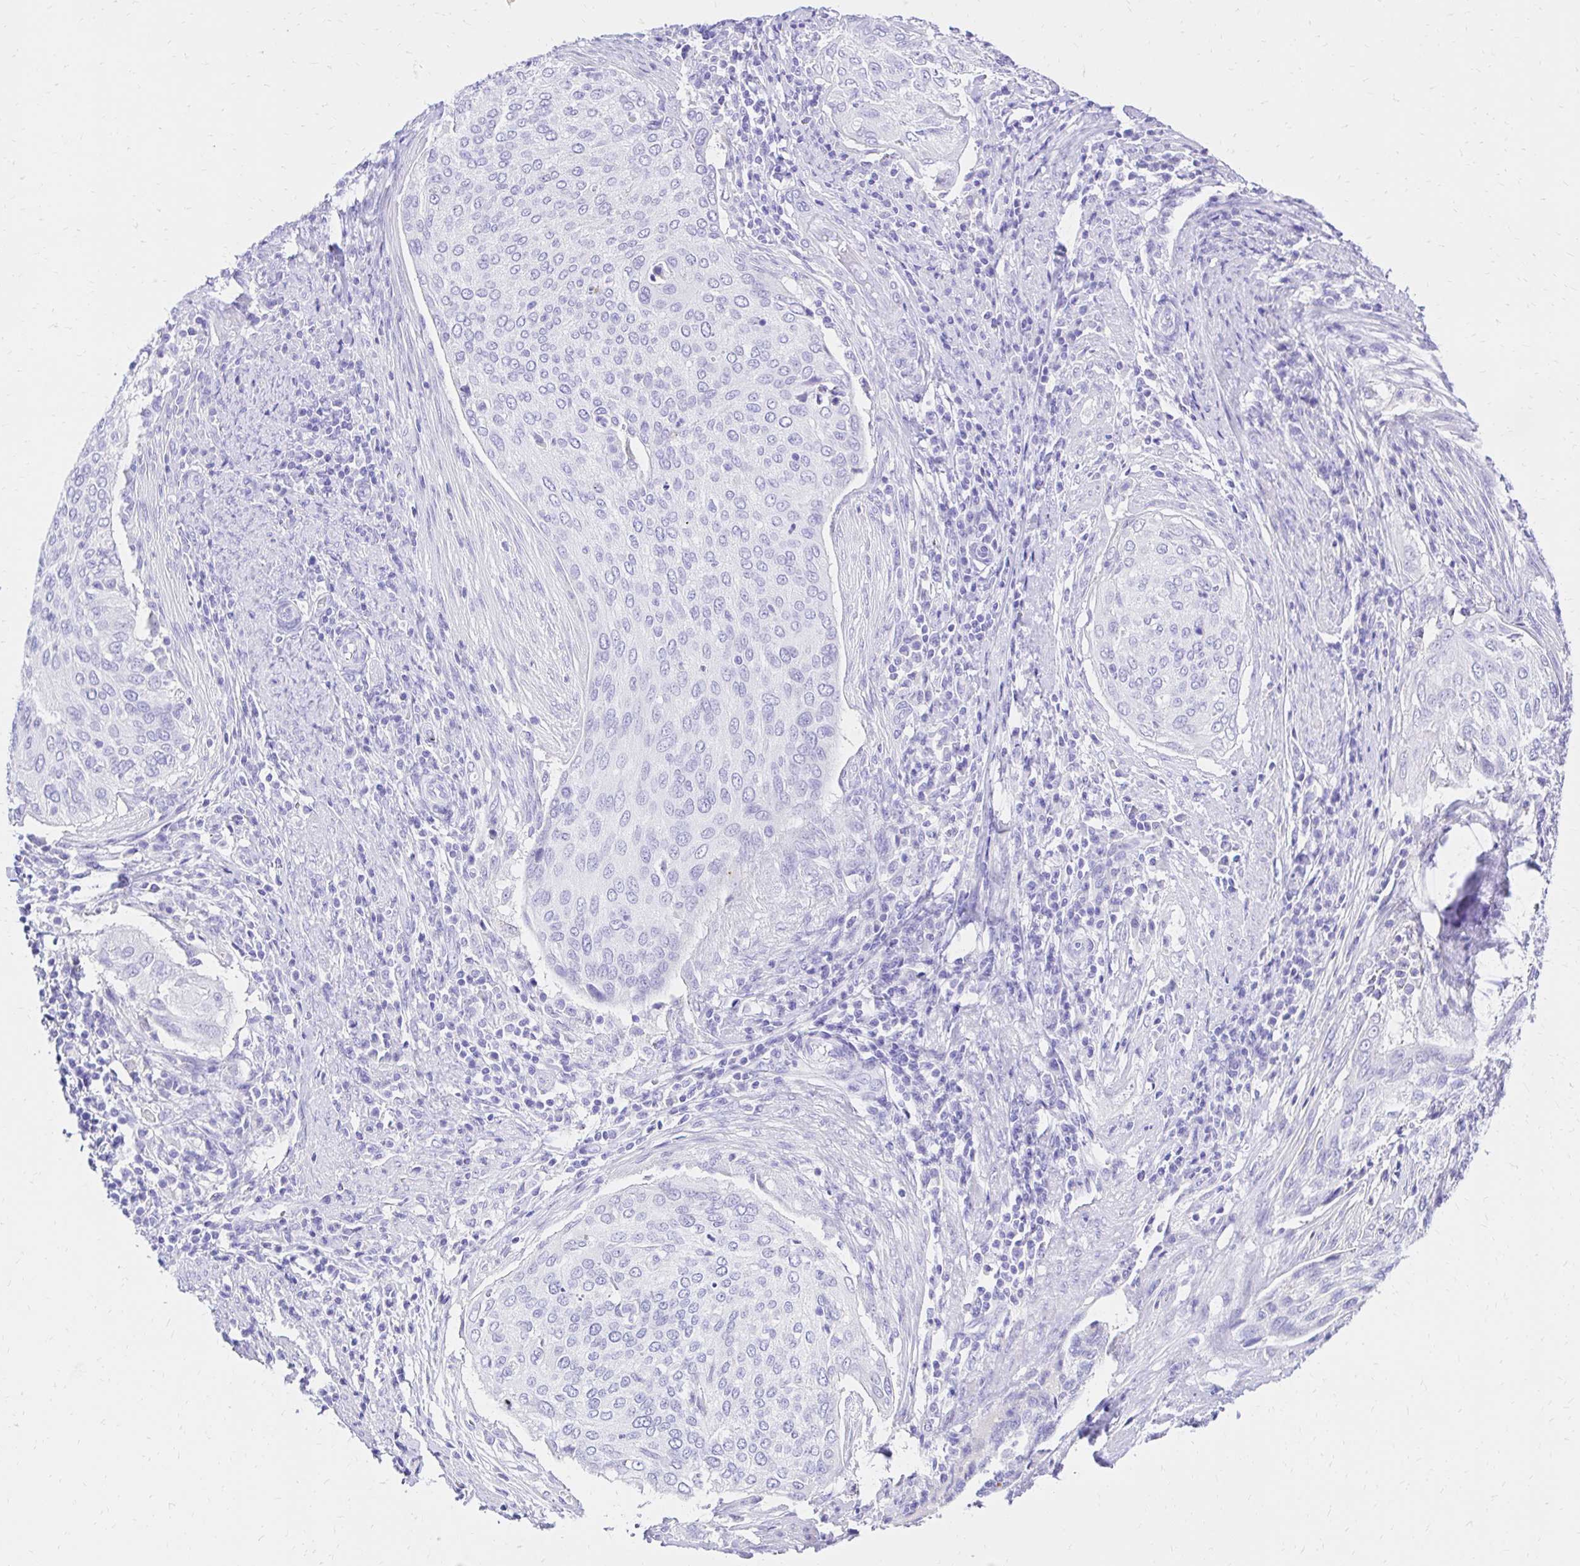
{"staining": {"intensity": "negative", "quantity": "none", "location": "none"}, "tissue": "cervical cancer", "cell_type": "Tumor cells", "image_type": "cancer", "snomed": [{"axis": "morphology", "description": "Squamous cell carcinoma, NOS"}, {"axis": "topography", "description": "Cervix"}], "caption": "There is no significant staining in tumor cells of squamous cell carcinoma (cervical). The staining was performed using DAB (3,3'-diaminobenzidine) to visualize the protein expression in brown, while the nuclei were stained in blue with hematoxylin (Magnification: 20x).", "gene": "S100G", "patient": {"sex": "female", "age": 38}}